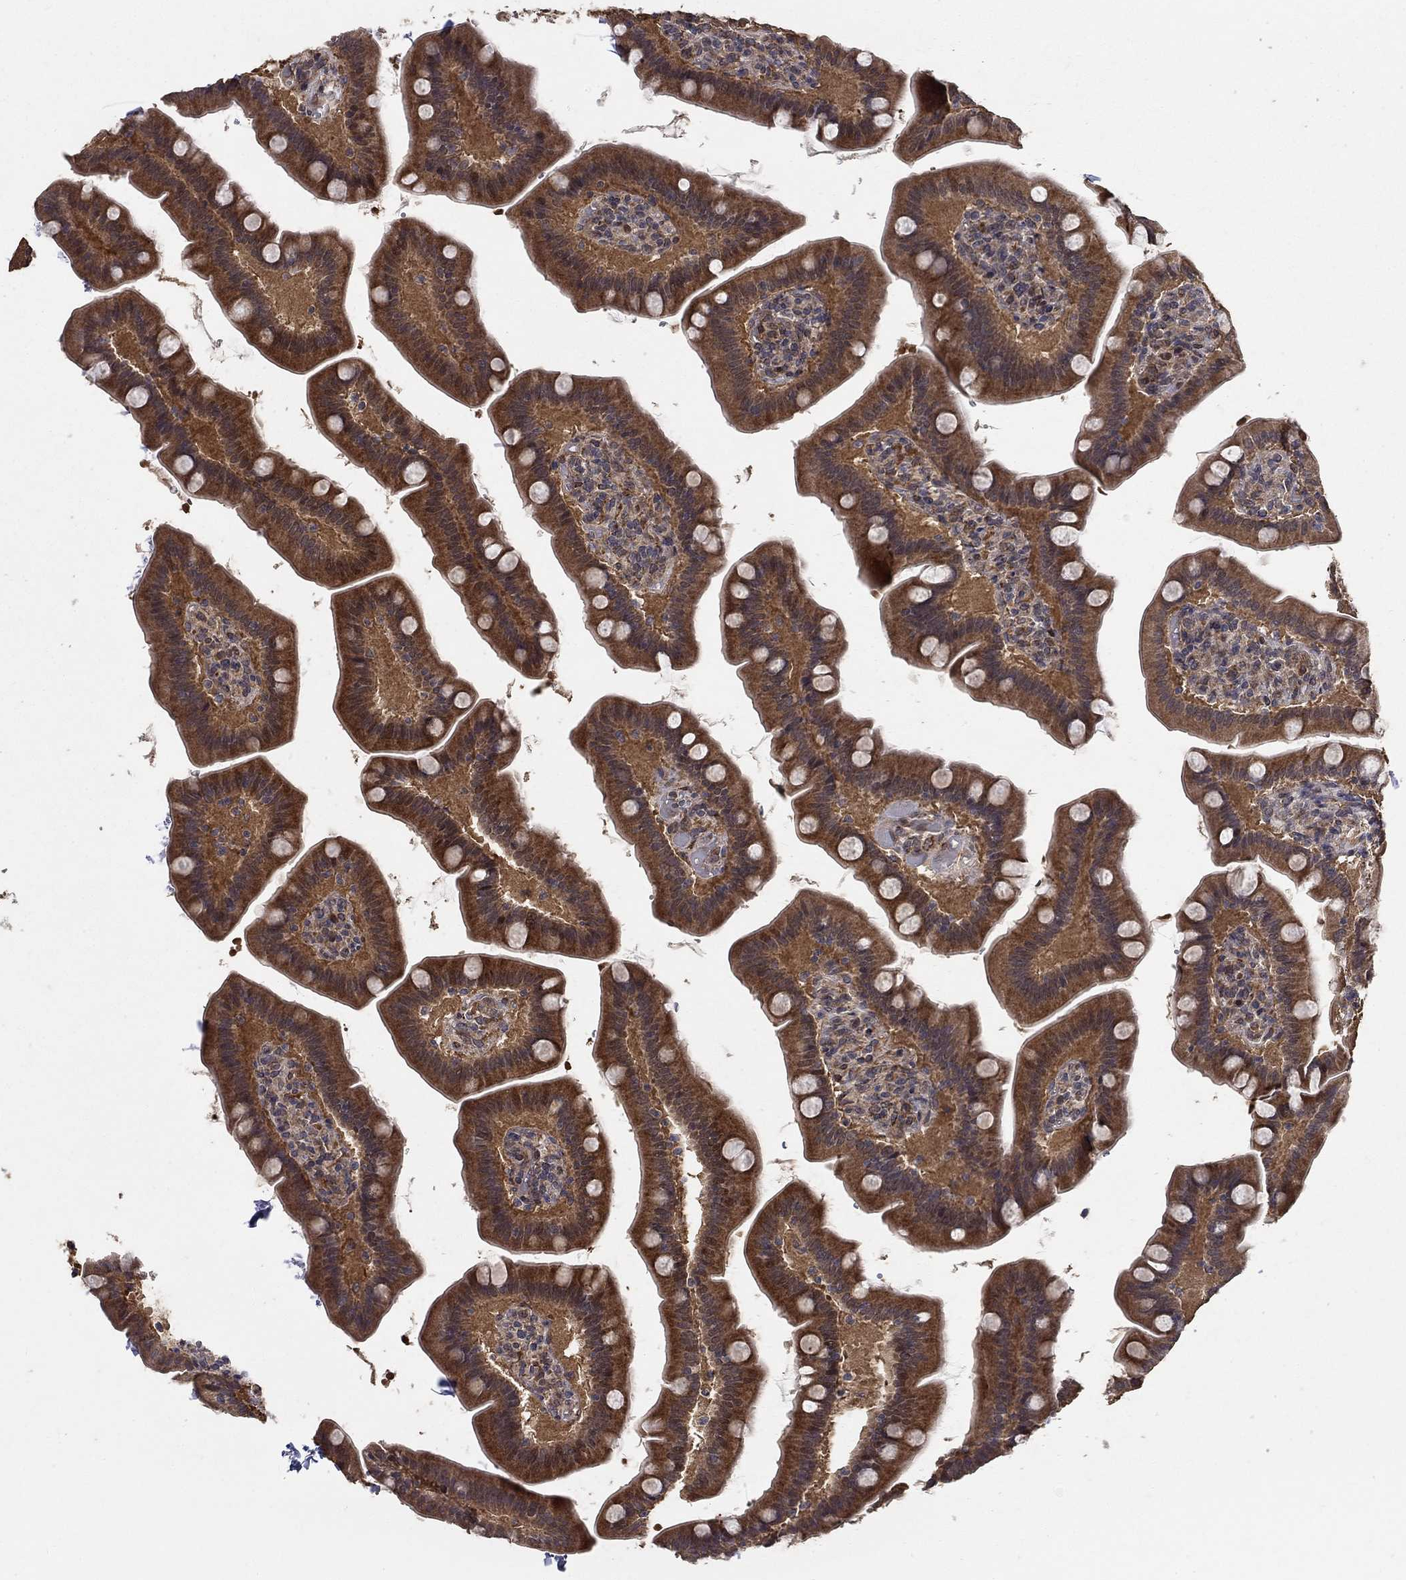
{"staining": {"intensity": "strong", "quantity": ">75%", "location": "cytoplasmic/membranous"}, "tissue": "small intestine", "cell_type": "Glandular cells", "image_type": "normal", "snomed": [{"axis": "morphology", "description": "Normal tissue, NOS"}, {"axis": "topography", "description": "Small intestine"}], "caption": "Strong cytoplasmic/membranous protein positivity is identified in about >75% of glandular cells in small intestine.", "gene": "ZNF594", "patient": {"sex": "male", "age": 66}}